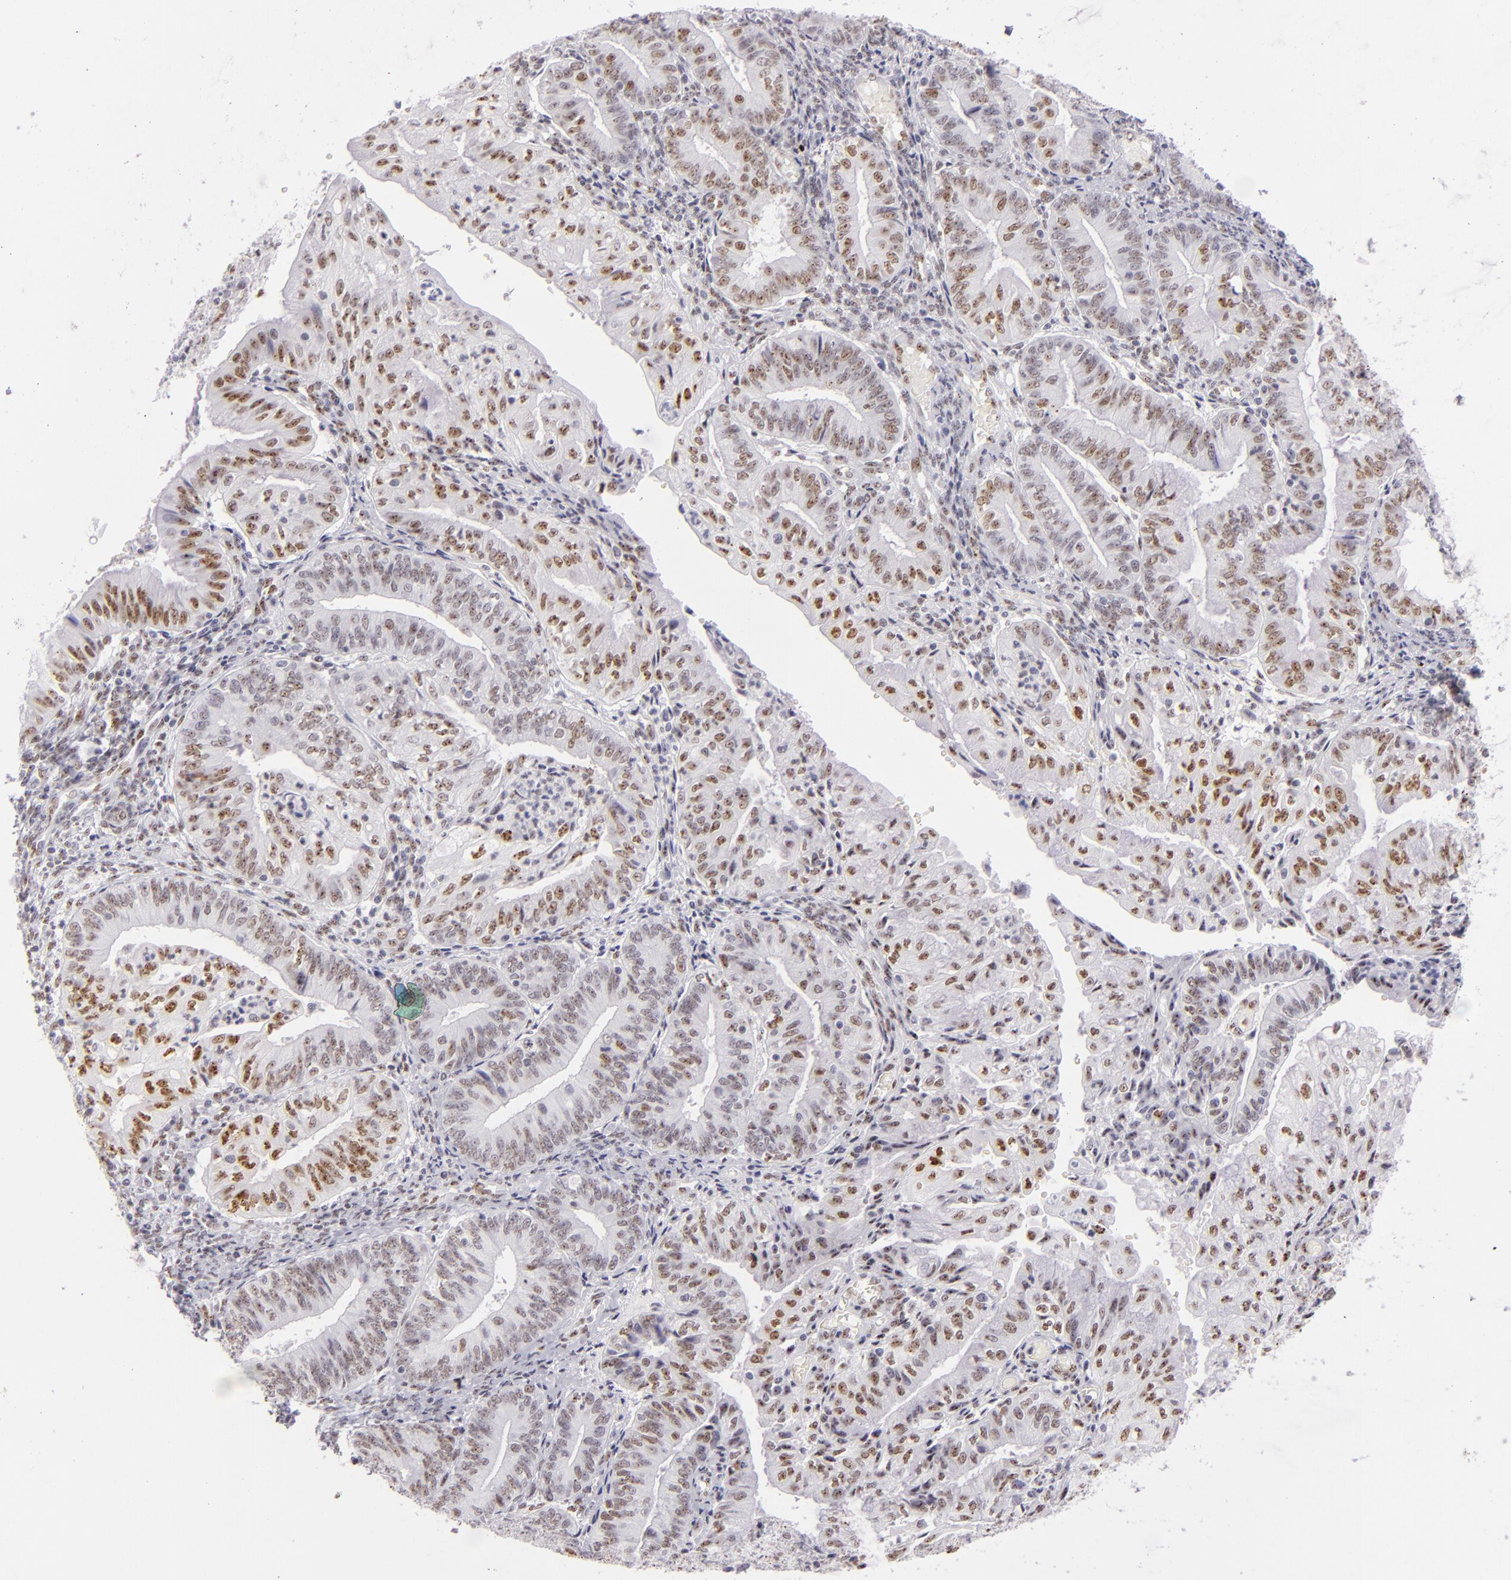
{"staining": {"intensity": "moderate", "quantity": "25%-75%", "location": "nuclear"}, "tissue": "endometrial cancer", "cell_type": "Tumor cells", "image_type": "cancer", "snomed": [{"axis": "morphology", "description": "Adenocarcinoma, NOS"}, {"axis": "topography", "description": "Endometrium"}], "caption": "Immunohistochemistry of endometrial cancer demonstrates medium levels of moderate nuclear expression in approximately 25%-75% of tumor cells.", "gene": "TOP3A", "patient": {"sex": "female", "age": 55}}